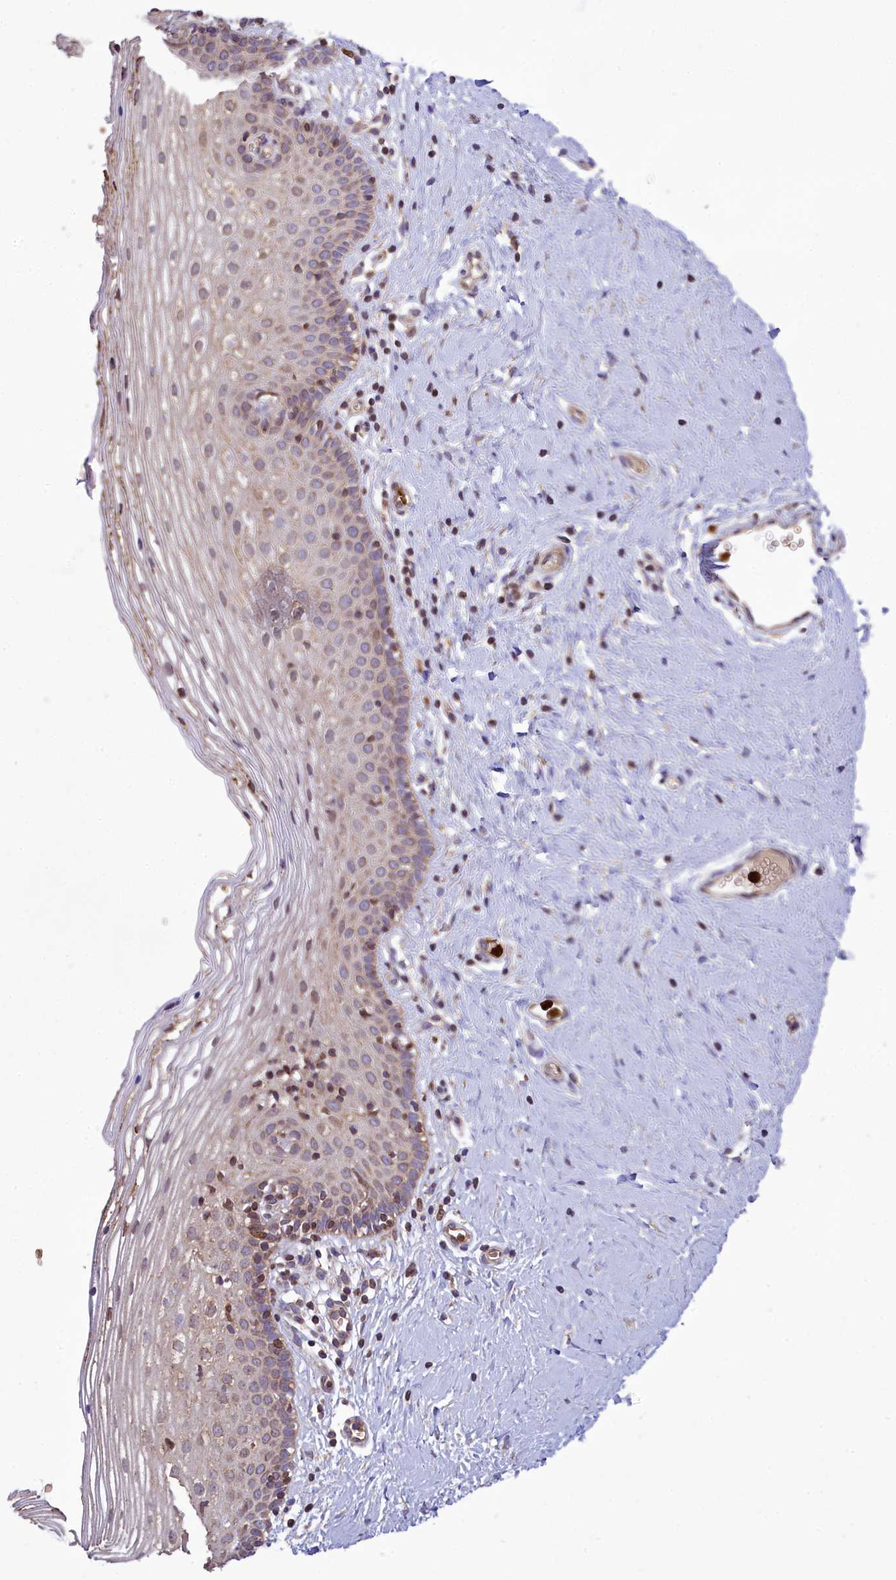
{"staining": {"intensity": "moderate", "quantity": "25%-75%", "location": "cytoplasmic/membranous"}, "tissue": "vagina", "cell_type": "Squamous epithelial cells", "image_type": "normal", "snomed": [{"axis": "morphology", "description": "Normal tissue, NOS"}, {"axis": "topography", "description": "Vagina"}], "caption": "Human vagina stained for a protein (brown) shows moderate cytoplasmic/membranous positive expression in about 25%-75% of squamous epithelial cells.", "gene": "PKHD1L1", "patient": {"sex": "female", "age": 32}}